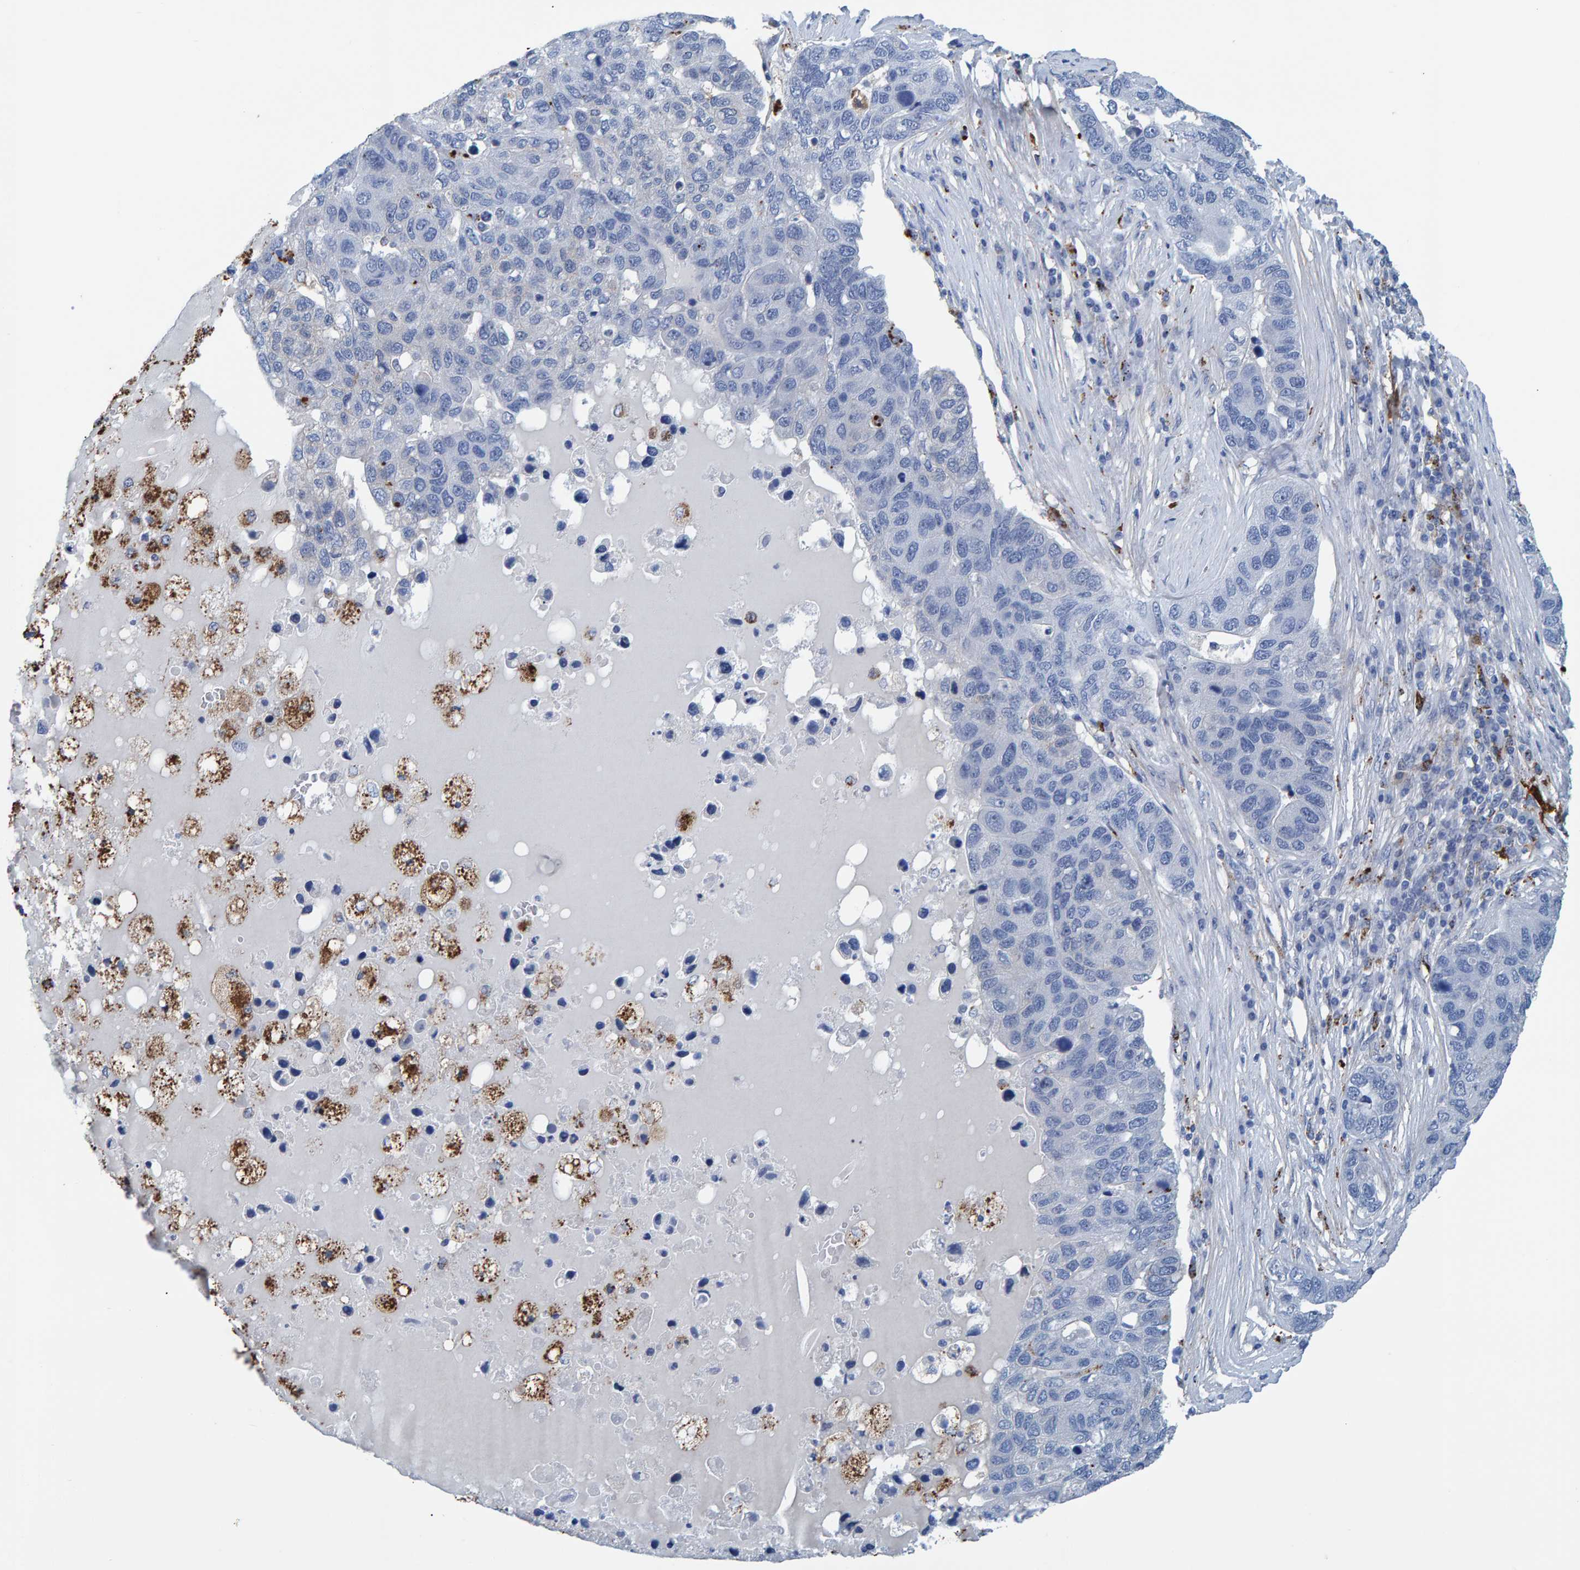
{"staining": {"intensity": "negative", "quantity": "none", "location": "none"}, "tissue": "pancreatic cancer", "cell_type": "Tumor cells", "image_type": "cancer", "snomed": [{"axis": "morphology", "description": "Adenocarcinoma, NOS"}, {"axis": "topography", "description": "Pancreas"}], "caption": "Adenocarcinoma (pancreatic) was stained to show a protein in brown. There is no significant positivity in tumor cells. The staining is performed using DAB (3,3'-diaminobenzidine) brown chromogen with nuclei counter-stained in using hematoxylin.", "gene": "IDO1", "patient": {"sex": "female", "age": 61}}